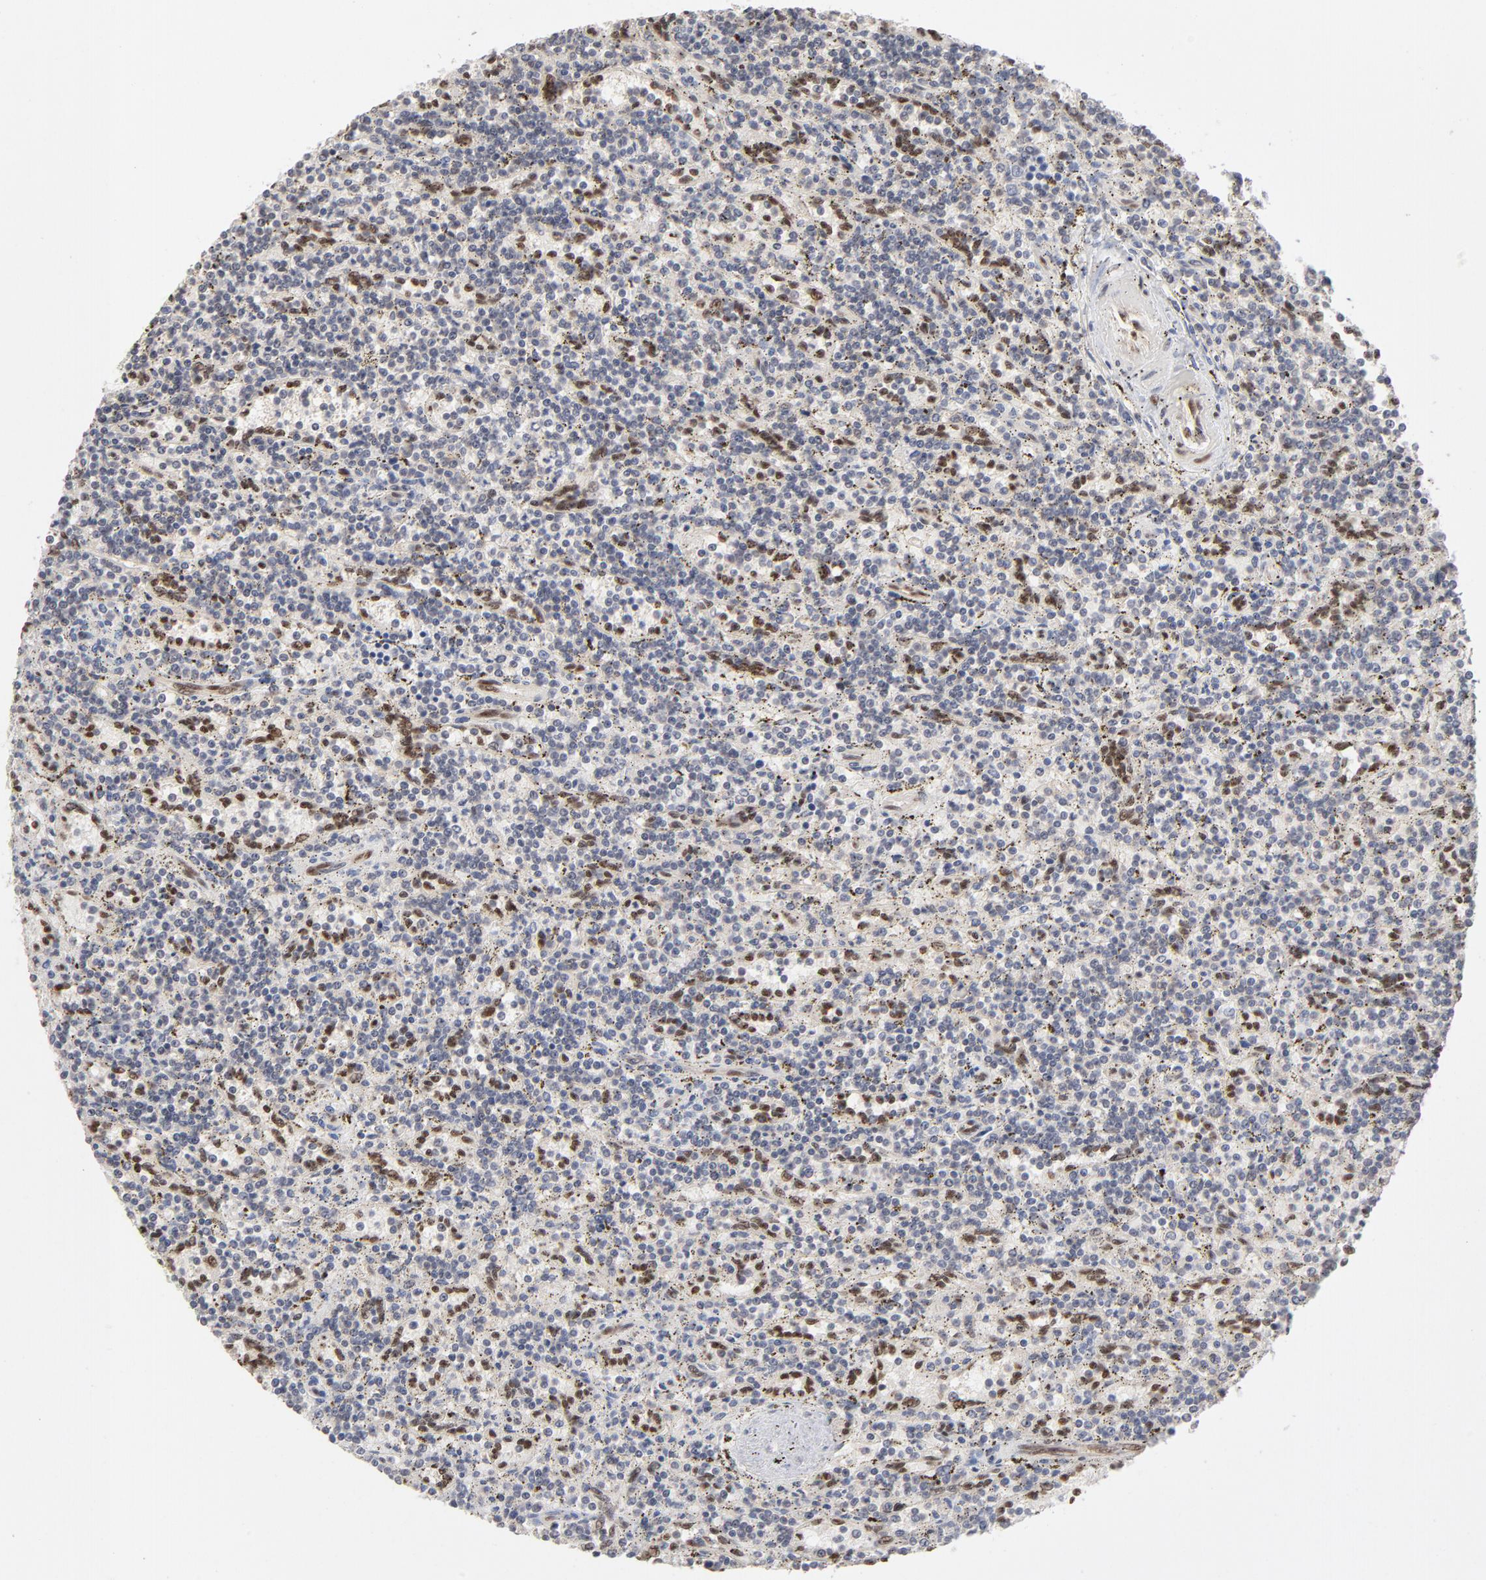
{"staining": {"intensity": "negative", "quantity": "none", "location": "none"}, "tissue": "lymphoma", "cell_type": "Tumor cells", "image_type": "cancer", "snomed": [{"axis": "morphology", "description": "Malignant lymphoma, non-Hodgkin's type, Low grade"}, {"axis": "topography", "description": "Spleen"}], "caption": "Immunohistochemical staining of human lymphoma reveals no significant staining in tumor cells.", "gene": "NFIB", "patient": {"sex": "male", "age": 73}}